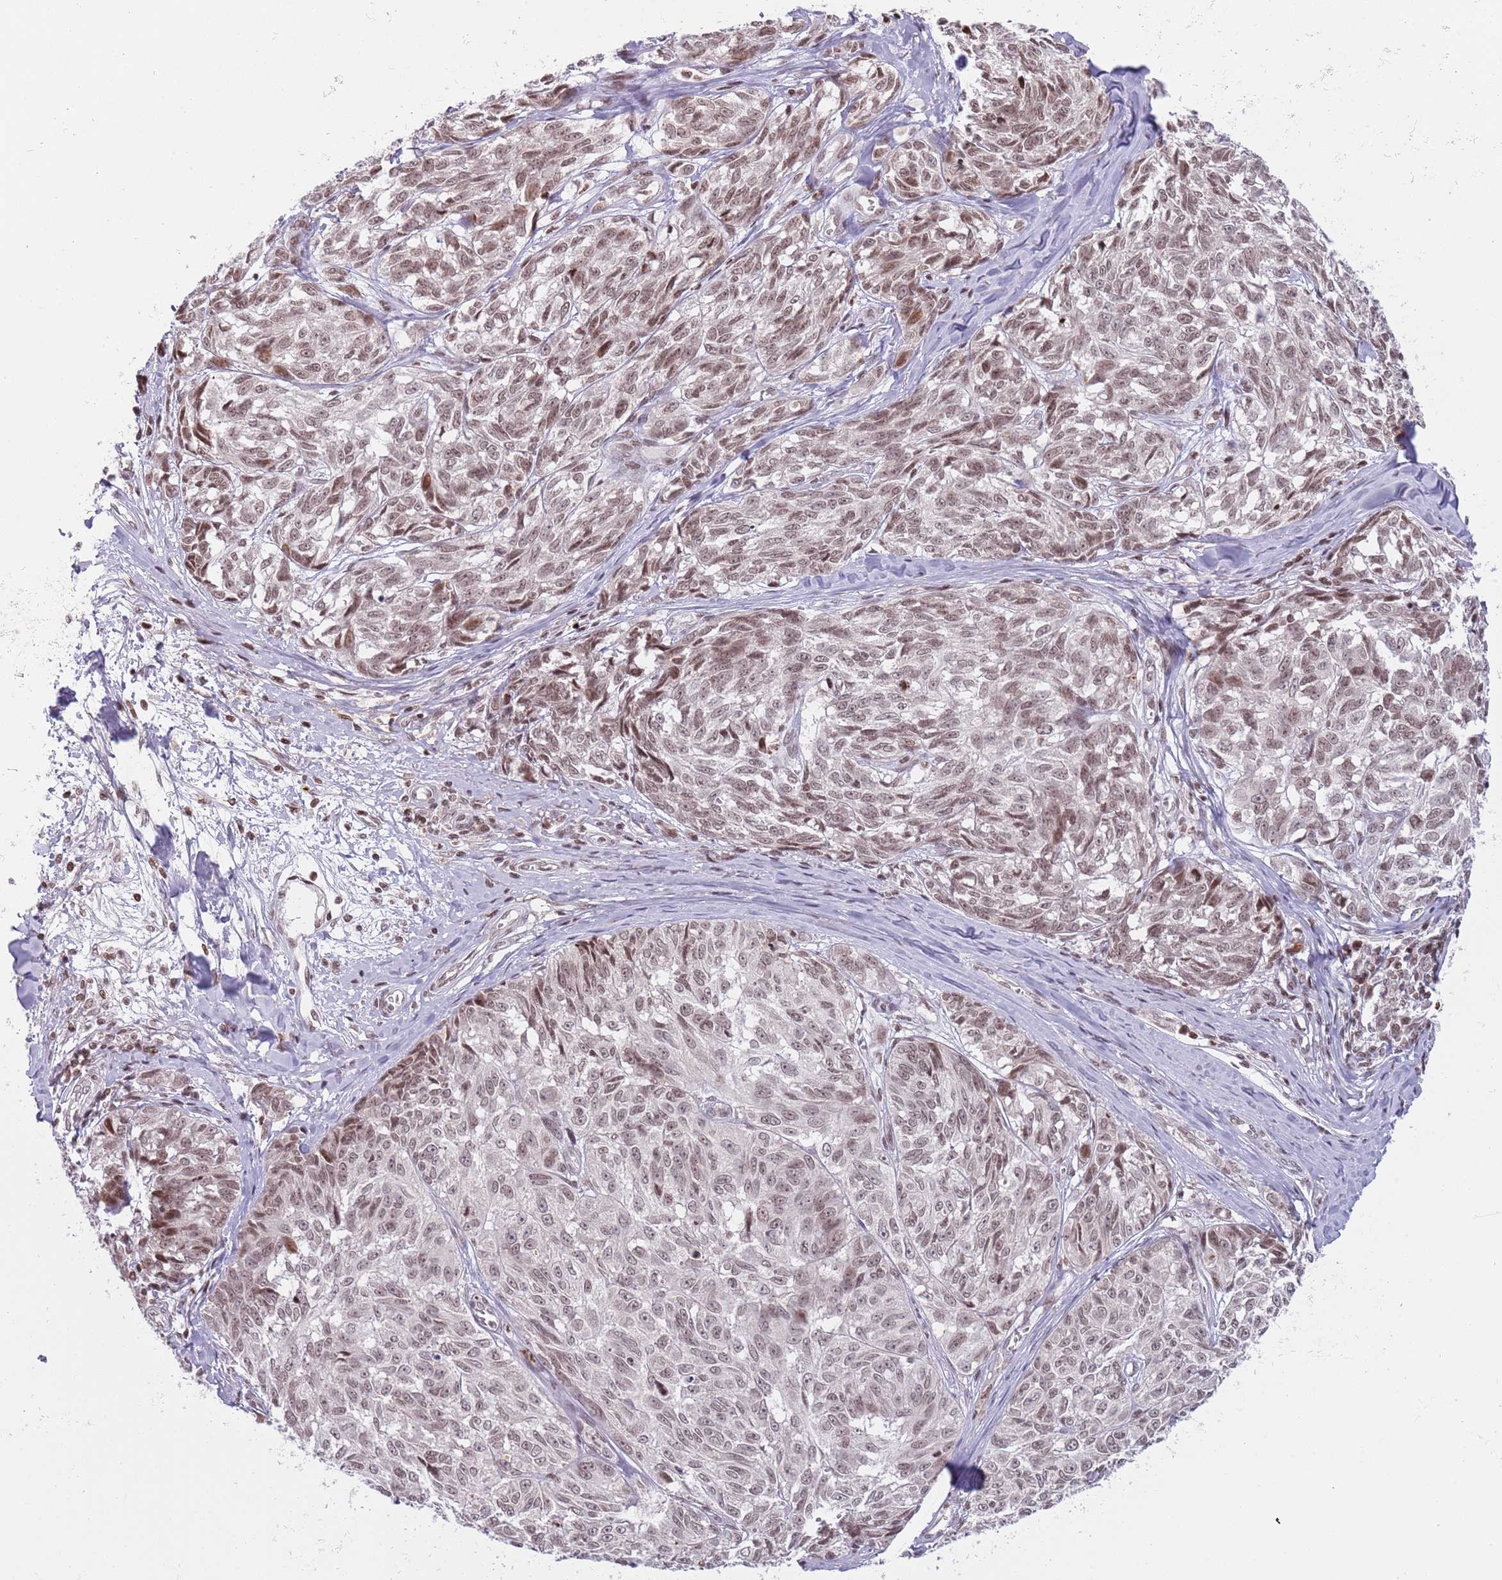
{"staining": {"intensity": "moderate", "quantity": ">75%", "location": "nuclear"}, "tissue": "melanoma", "cell_type": "Tumor cells", "image_type": "cancer", "snomed": [{"axis": "morphology", "description": "Normal tissue, NOS"}, {"axis": "morphology", "description": "Malignant melanoma, NOS"}, {"axis": "topography", "description": "Skin"}], "caption": "A micrograph of malignant melanoma stained for a protein reveals moderate nuclear brown staining in tumor cells. The protein of interest is stained brown, and the nuclei are stained in blue (DAB IHC with brightfield microscopy, high magnification).", "gene": "SH3RF3", "patient": {"sex": "female", "age": 64}}